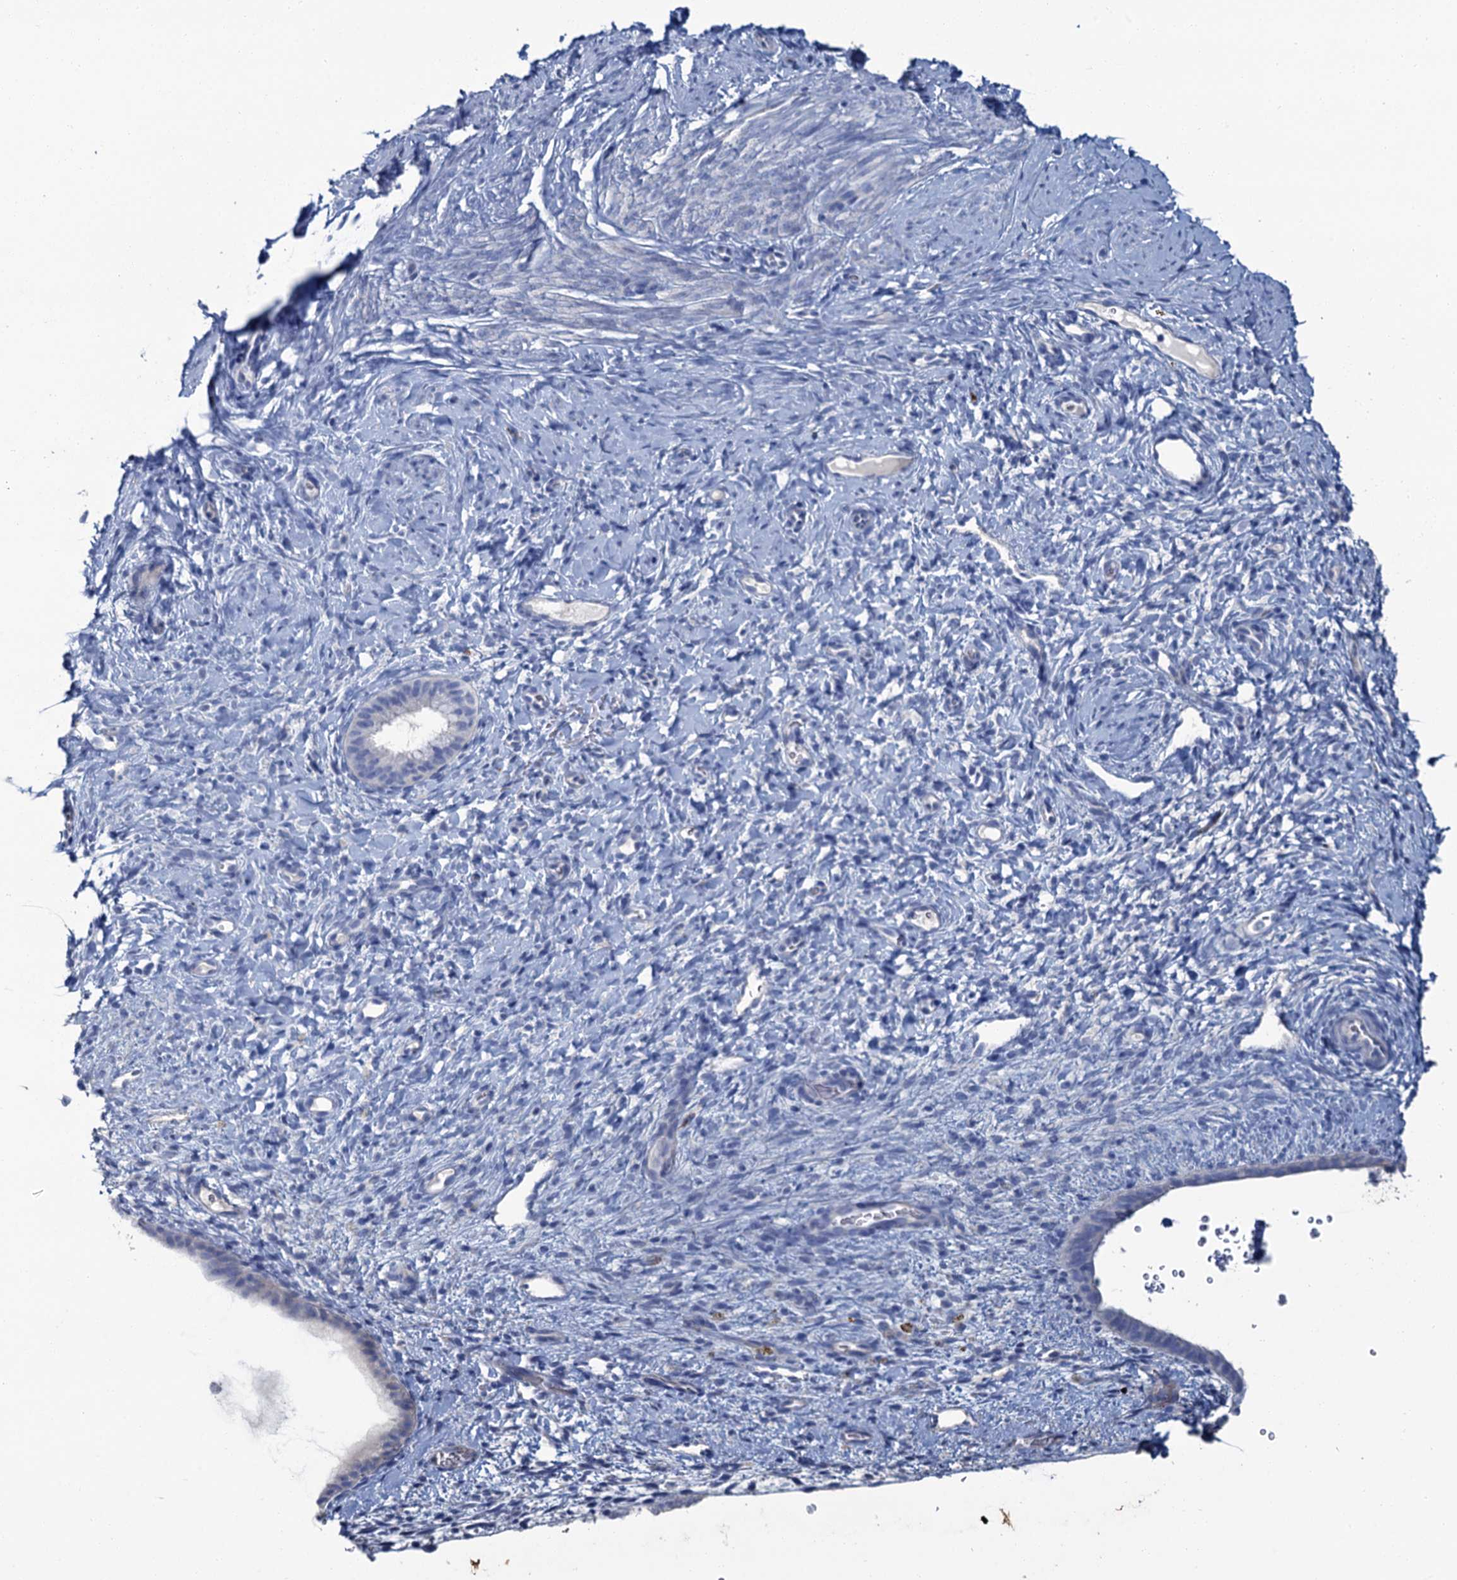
{"staining": {"intensity": "negative", "quantity": "none", "location": "none"}, "tissue": "endometrium", "cell_type": "Cells in endometrial stroma", "image_type": "normal", "snomed": [{"axis": "morphology", "description": "Normal tissue, NOS"}, {"axis": "topography", "description": "Endometrium"}], "caption": "This is a photomicrograph of immunohistochemistry (IHC) staining of unremarkable endometrium, which shows no positivity in cells in endometrial stroma. Brightfield microscopy of immunohistochemistry (IHC) stained with DAB (brown) and hematoxylin (blue), captured at high magnification.", "gene": "SNCB", "patient": {"sex": "female", "age": 65}}